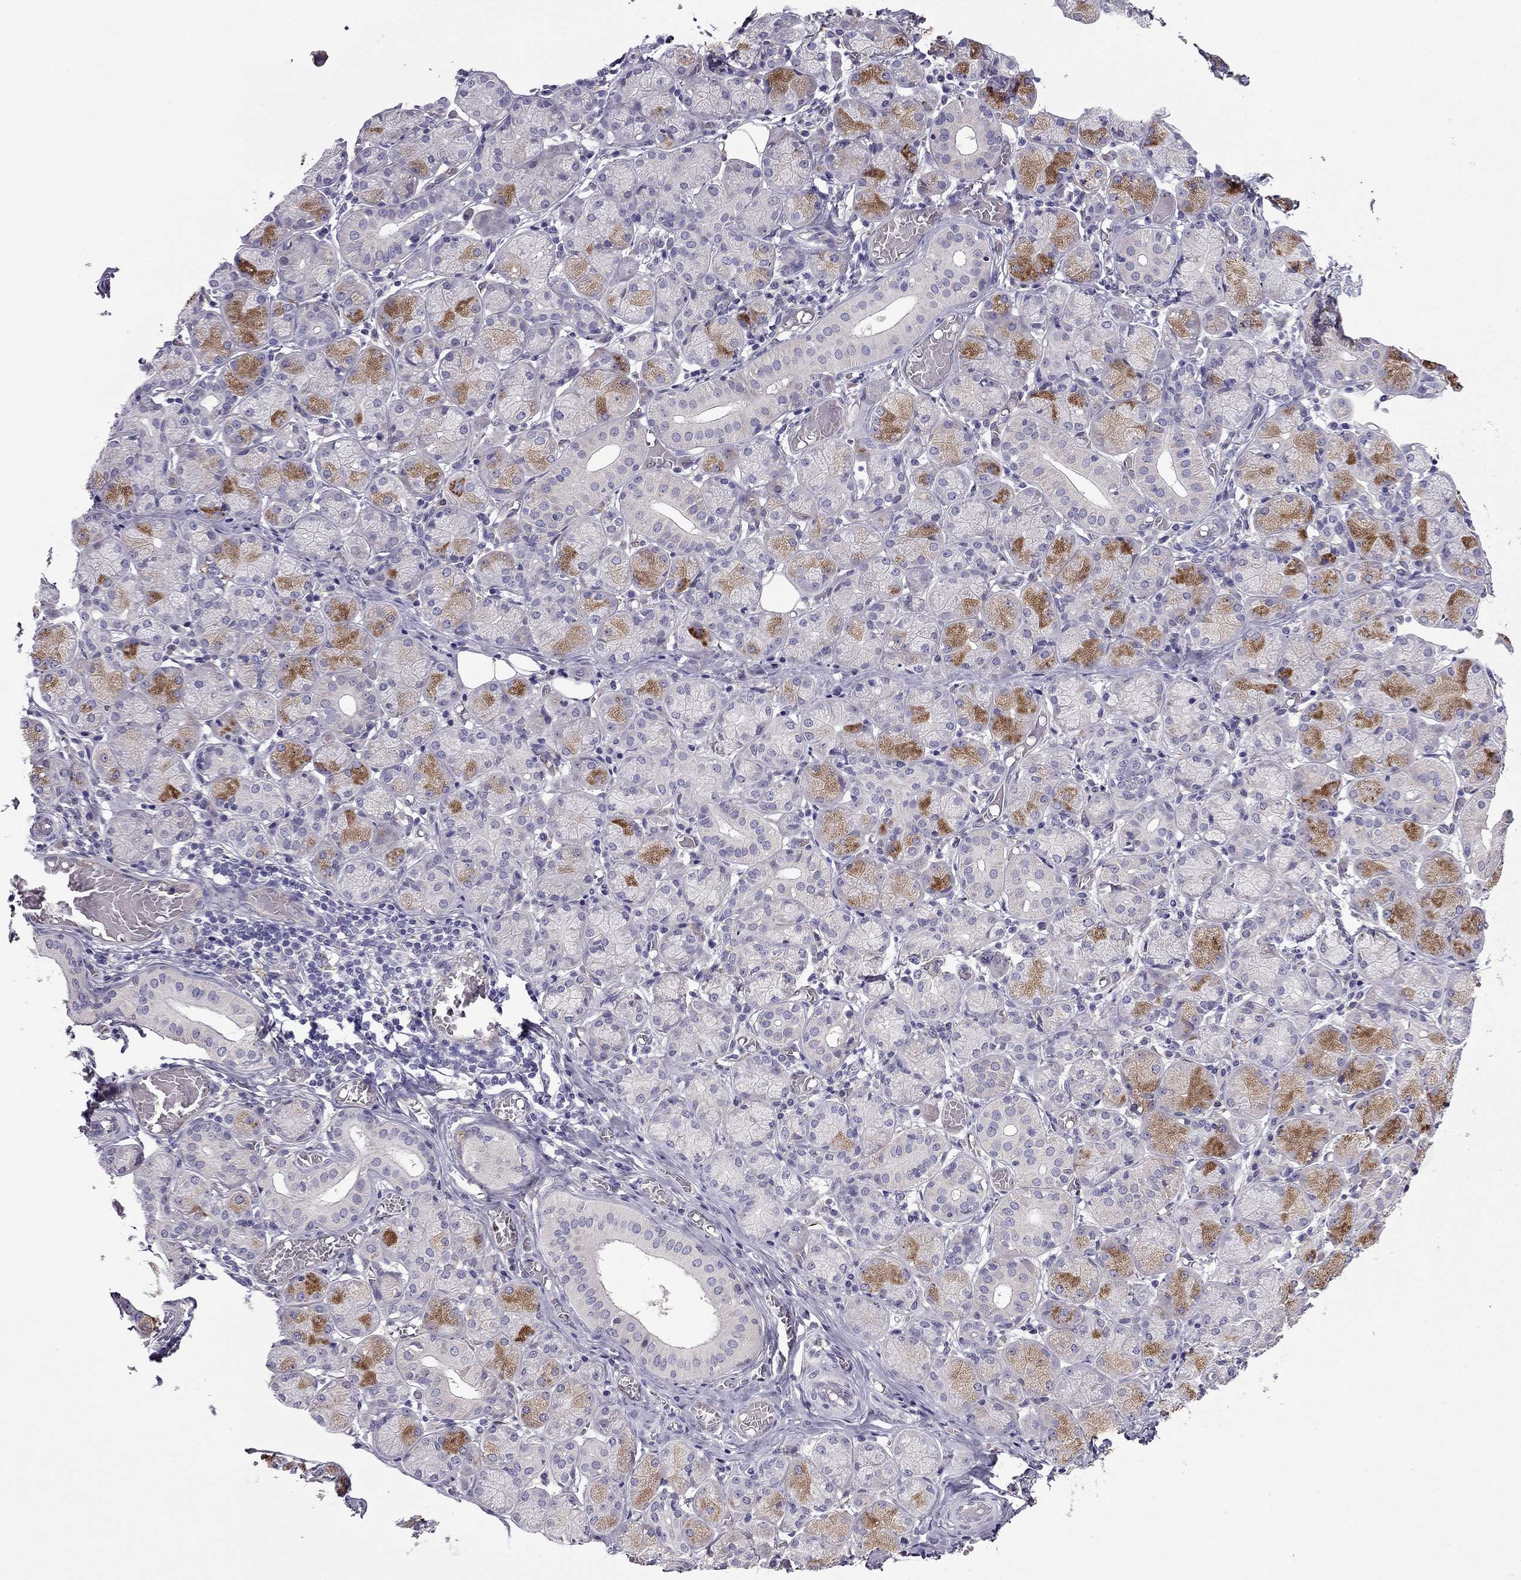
{"staining": {"intensity": "moderate", "quantity": "<25%", "location": "cytoplasmic/membranous"}, "tissue": "salivary gland", "cell_type": "Glandular cells", "image_type": "normal", "snomed": [{"axis": "morphology", "description": "Normal tissue, NOS"}, {"axis": "topography", "description": "Salivary gland"}, {"axis": "topography", "description": "Peripheral nerve tissue"}], "caption": "Protein staining by IHC displays moderate cytoplasmic/membranous staining in about <25% of glandular cells in unremarkable salivary gland.", "gene": "IKBIP", "patient": {"sex": "female", "age": 24}}